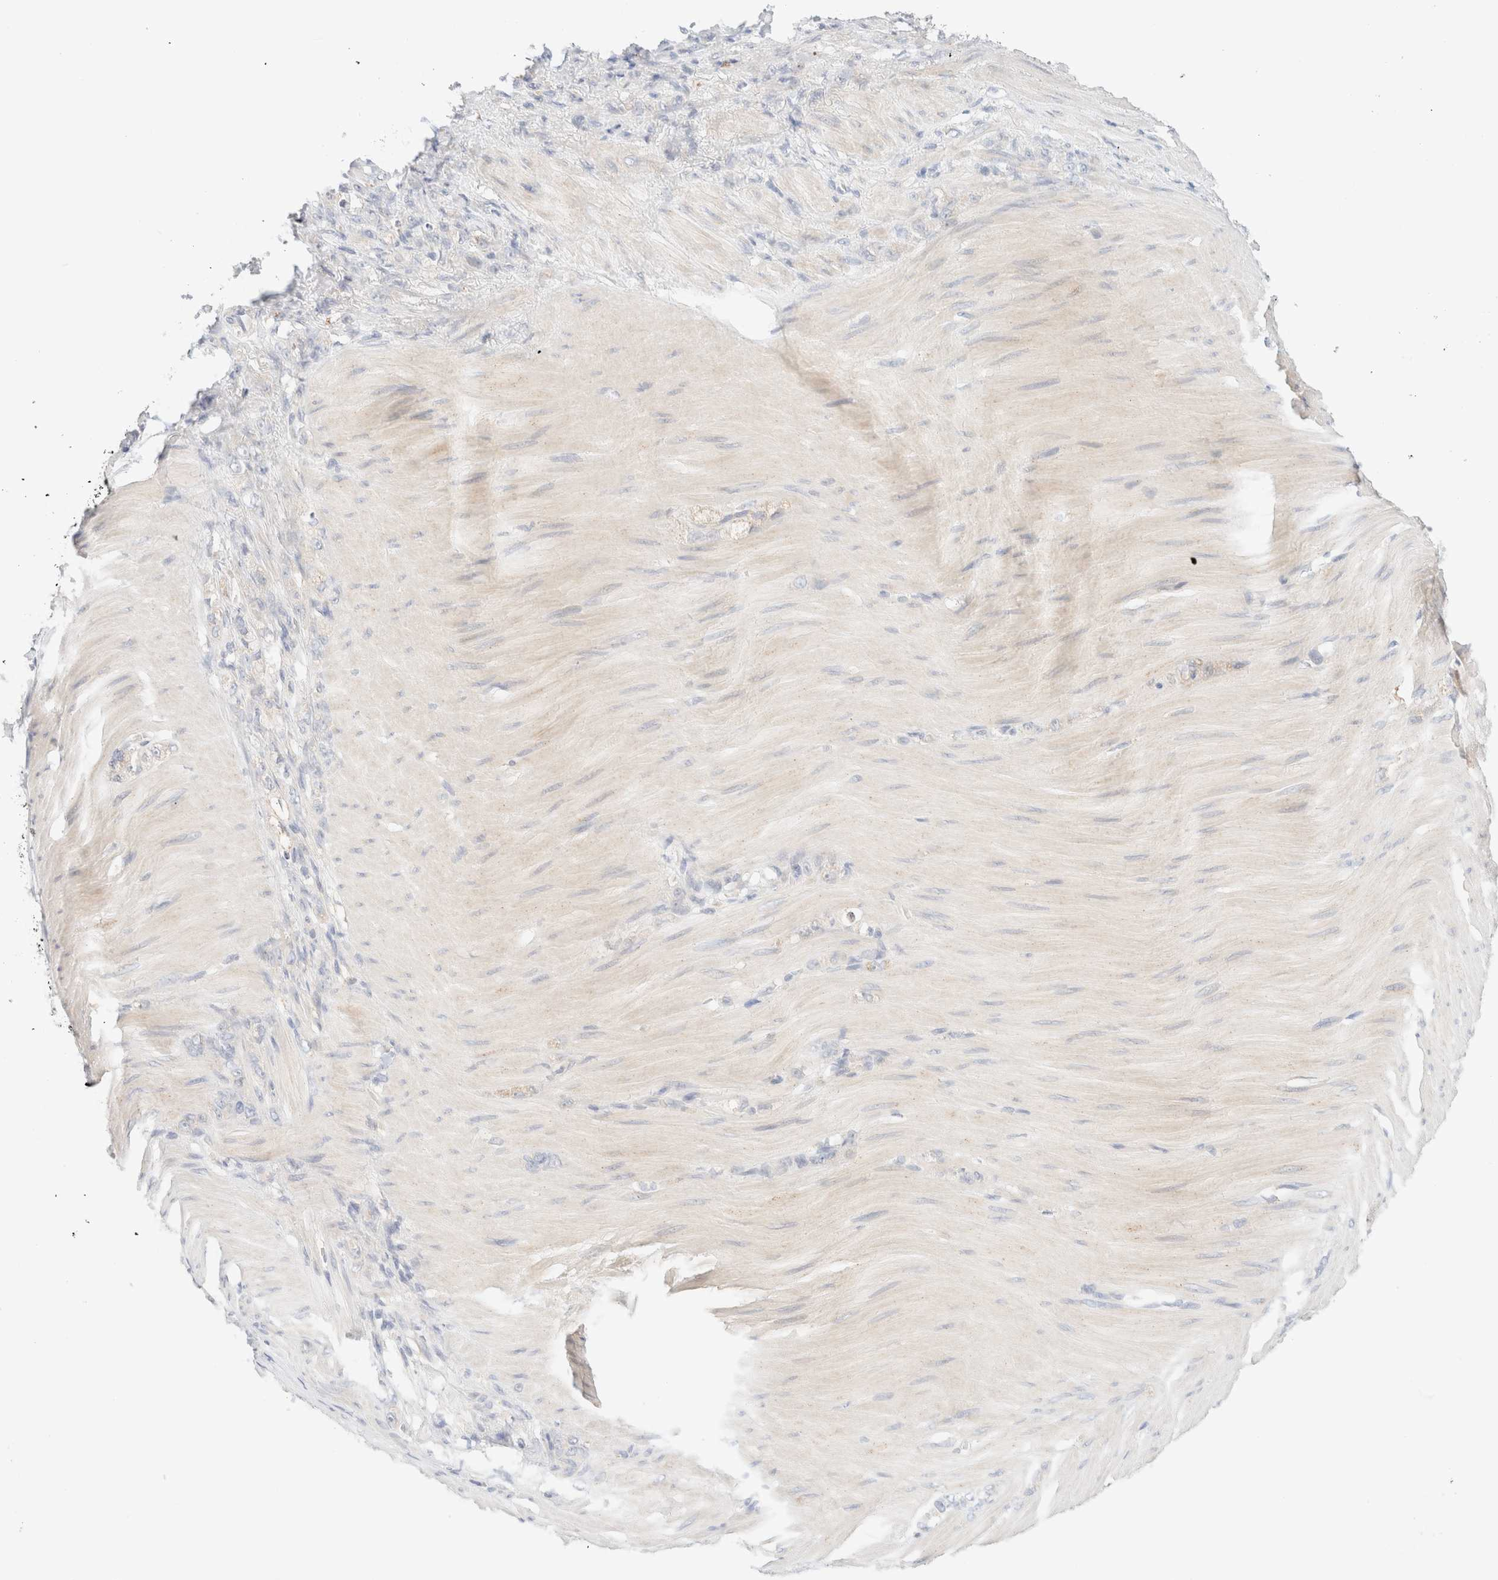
{"staining": {"intensity": "negative", "quantity": "none", "location": "none"}, "tissue": "stomach cancer", "cell_type": "Tumor cells", "image_type": "cancer", "snomed": [{"axis": "morphology", "description": "Normal tissue, NOS"}, {"axis": "morphology", "description": "Adenocarcinoma, NOS"}, {"axis": "topography", "description": "Stomach"}], "caption": "This is an IHC image of stomach adenocarcinoma. There is no positivity in tumor cells.", "gene": "SARM1", "patient": {"sex": "male", "age": 82}}